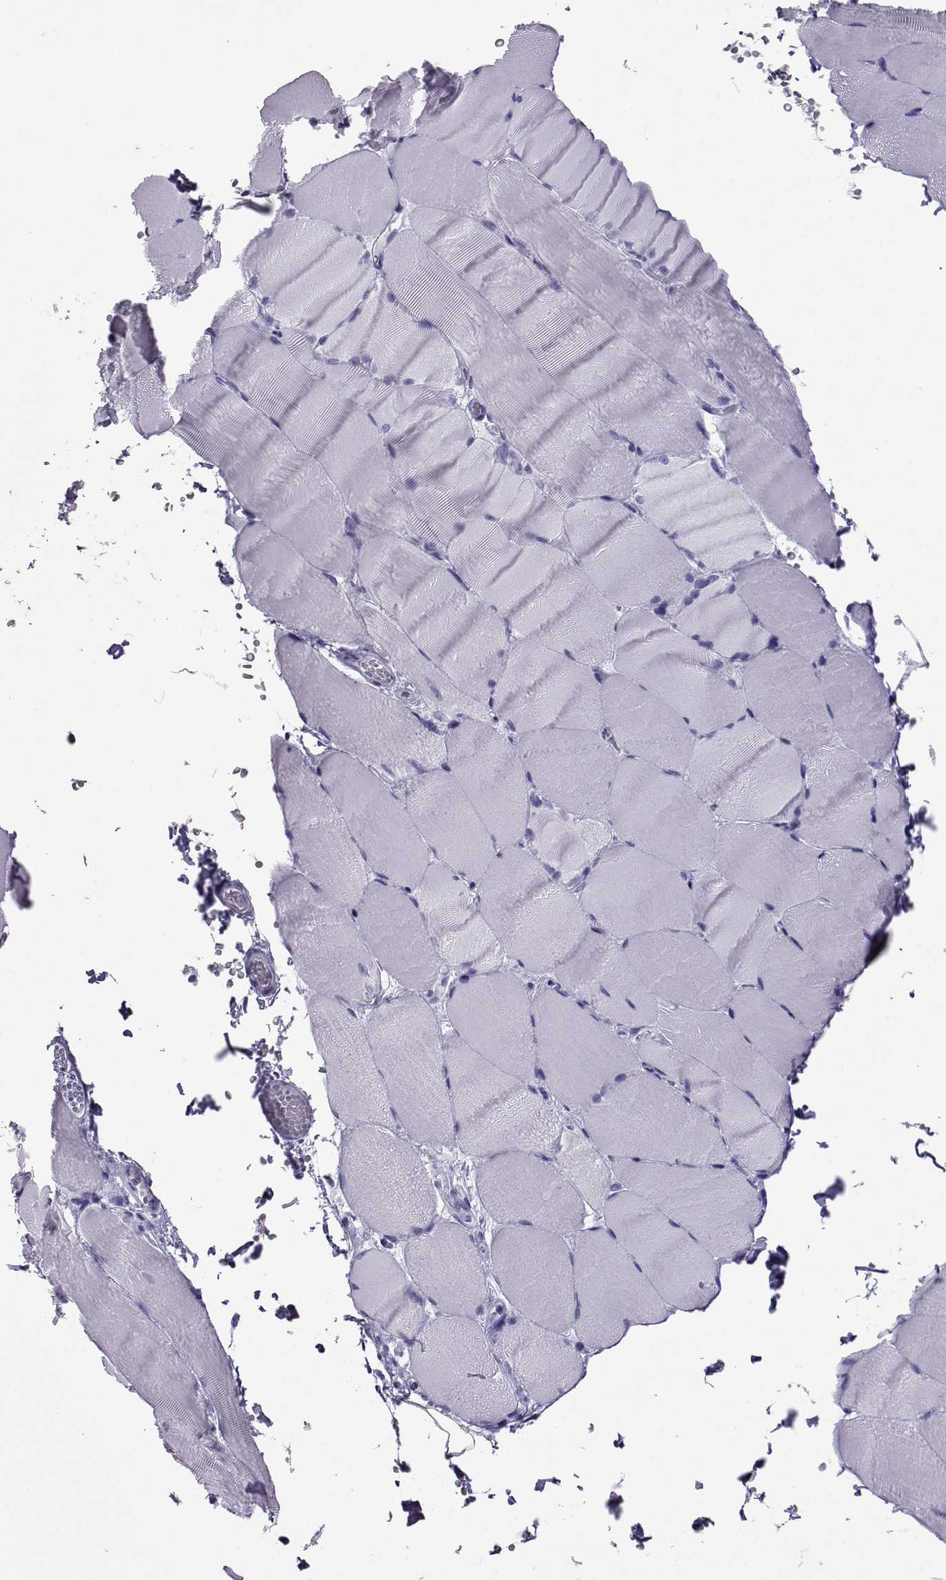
{"staining": {"intensity": "negative", "quantity": "none", "location": "none"}, "tissue": "skeletal muscle", "cell_type": "Myocytes", "image_type": "normal", "snomed": [{"axis": "morphology", "description": "Normal tissue, NOS"}, {"axis": "topography", "description": "Skeletal muscle"}], "caption": "Immunohistochemistry (IHC) image of benign skeletal muscle stained for a protein (brown), which demonstrates no positivity in myocytes.", "gene": "LORICRIN", "patient": {"sex": "female", "age": 37}}